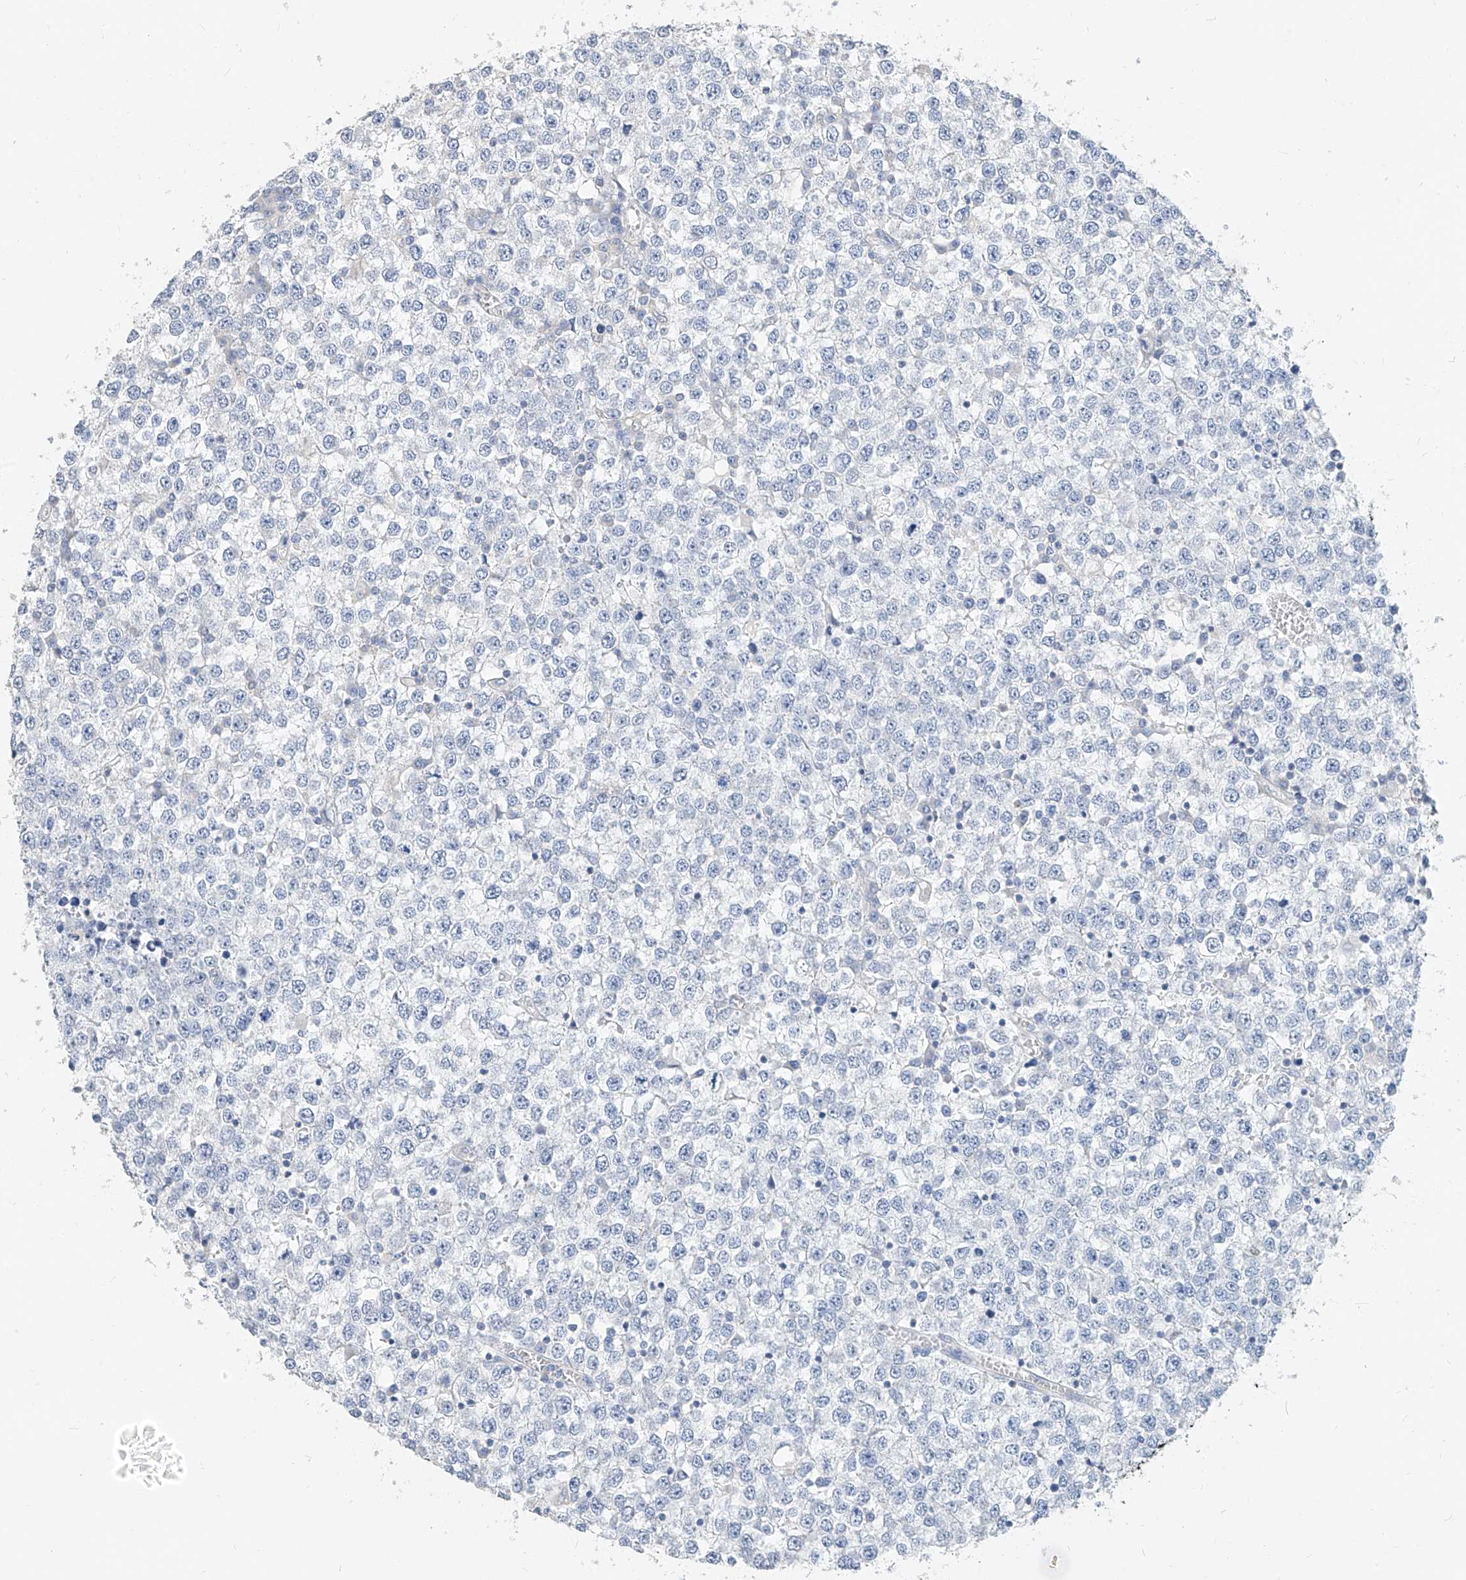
{"staining": {"intensity": "negative", "quantity": "none", "location": "none"}, "tissue": "testis cancer", "cell_type": "Tumor cells", "image_type": "cancer", "snomed": [{"axis": "morphology", "description": "Seminoma, NOS"}, {"axis": "topography", "description": "Testis"}], "caption": "This is an immunohistochemistry (IHC) micrograph of seminoma (testis). There is no positivity in tumor cells.", "gene": "ZZEF1", "patient": {"sex": "male", "age": 65}}